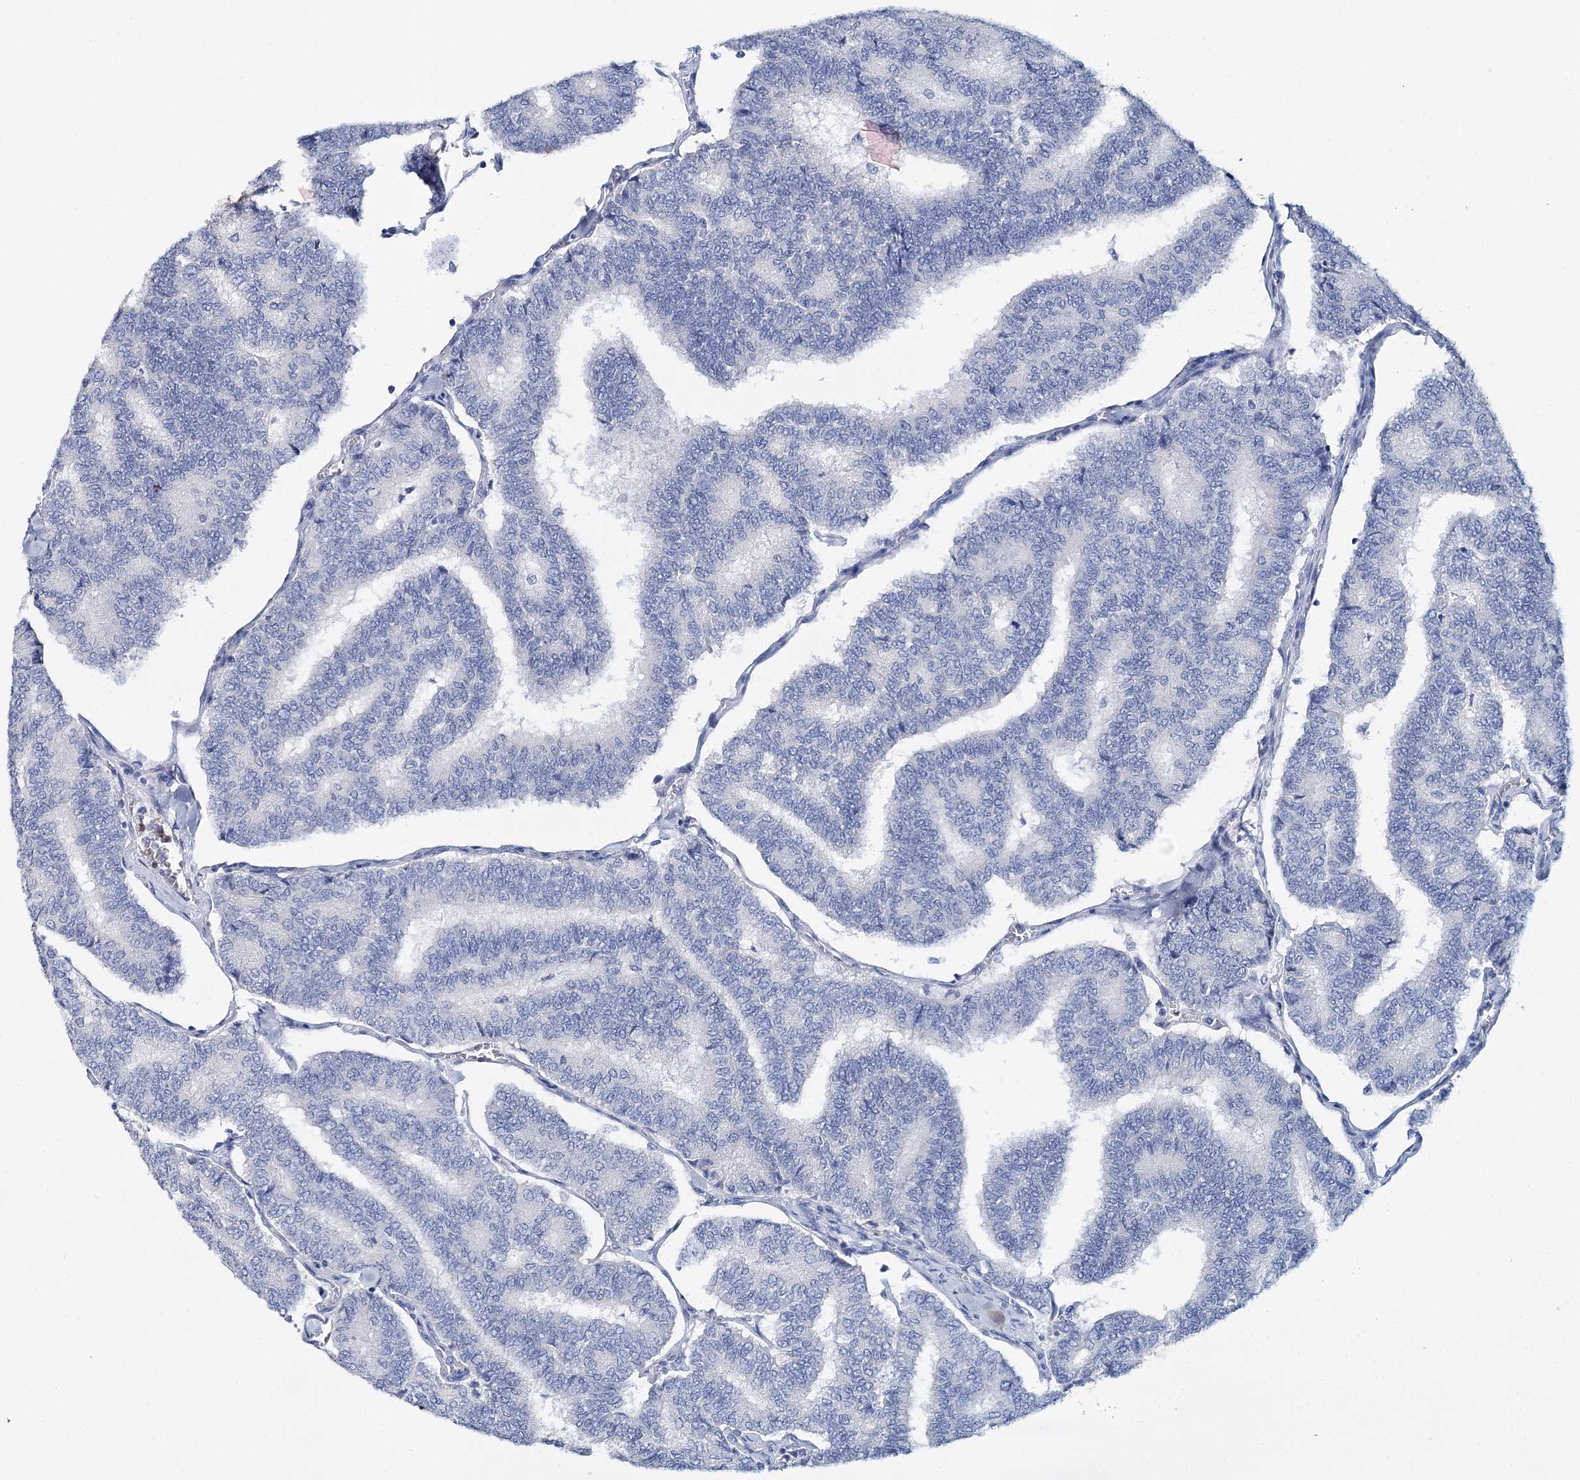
{"staining": {"intensity": "negative", "quantity": "none", "location": "none"}, "tissue": "thyroid cancer", "cell_type": "Tumor cells", "image_type": "cancer", "snomed": [{"axis": "morphology", "description": "Papillary adenocarcinoma, NOS"}, {"axis": "topography", "description": "Thyroid gland"}], "caption": "Tumor cells show no significant expression in thyroid cancer (papillary adenocarcinoma). (Stains: DAB immunohistochemistry with hematoxylin counter stain, Microscopy: brightfield microscopy at high magnification).", "gene": "CEACAM8", "patient": {"sex": "female", "age": 35}}